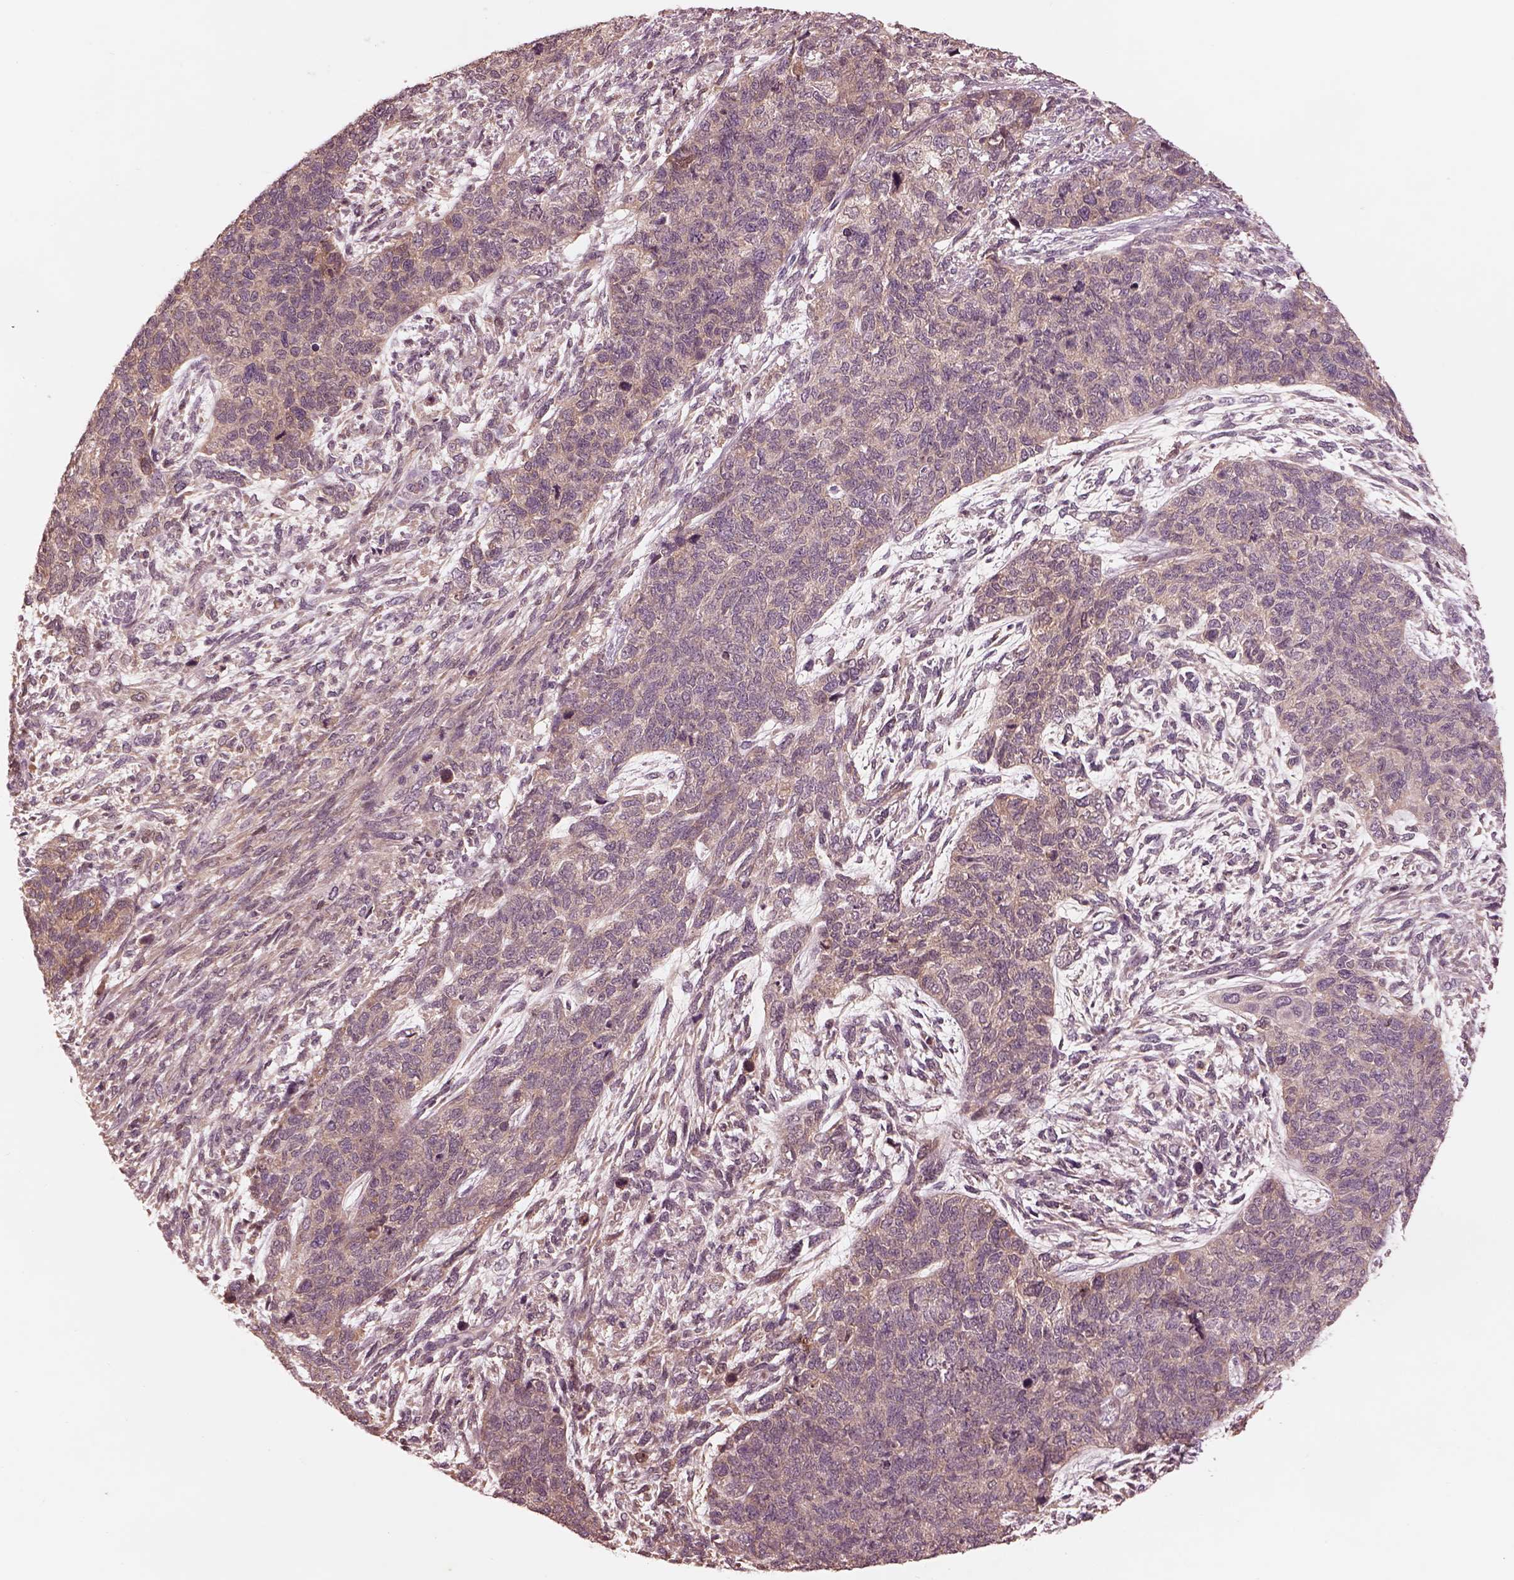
{"staining": {"intensity": "weak", "quantity": "25%-75%", "location": "cytoplasmic/membranous"}, "tissue": "cervical cancer", "cell_type": "Tumor cells", "image_type": "cancer", "snomed": [{"axis": "morphology", "description": "Squamous cell carcinoma, NOS"}, {"axis": "topography", "description": "Cervix"}], "caption": "Tumor cells display weak cytoplasmic/membranous positivity in approximately 25%-75% of cells in cervical squamous cell carcinoma.", "gene": "TF", "patient": {"sex": "female", "age": 63}}